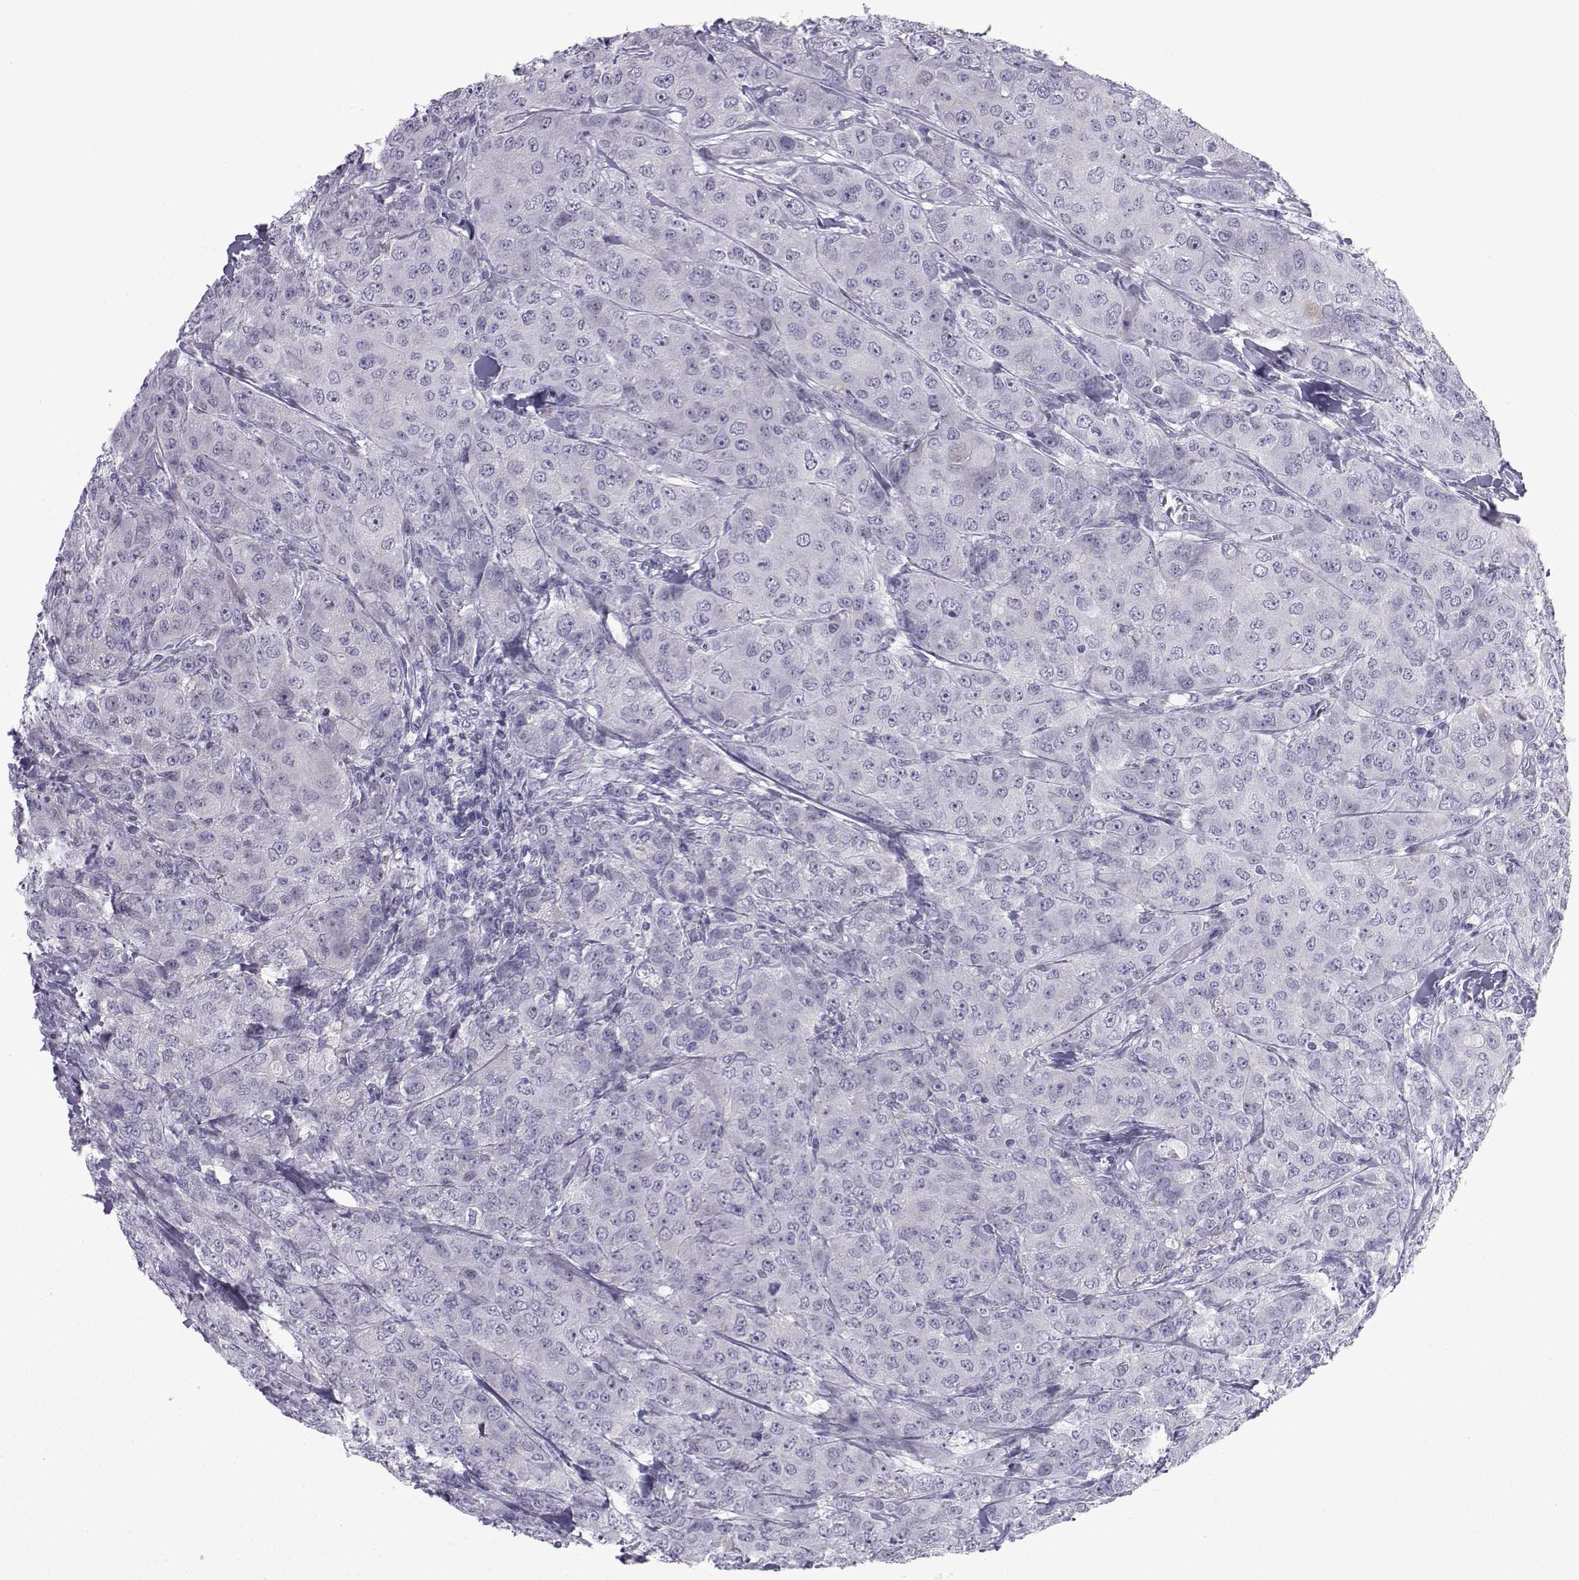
{"staining": {"intensity": "negative", "quantity": "none", "location": "none"}, "tissue": "breast cancer", "cell_type": "Tumor cells", "image_type": "cancer", "snomed": [{"axis": "morphology", "description": "Duct carcinoma"}, {"axis": "topography", "description": "Breast"}], "caption": "The immunohistochemistry (IHC) image has no significant expression in tumor cells of invasive ductal carcinoma (breast) tissue.", "gene": "CFAP53", "patient": {"sex": "female", "age": 43}}